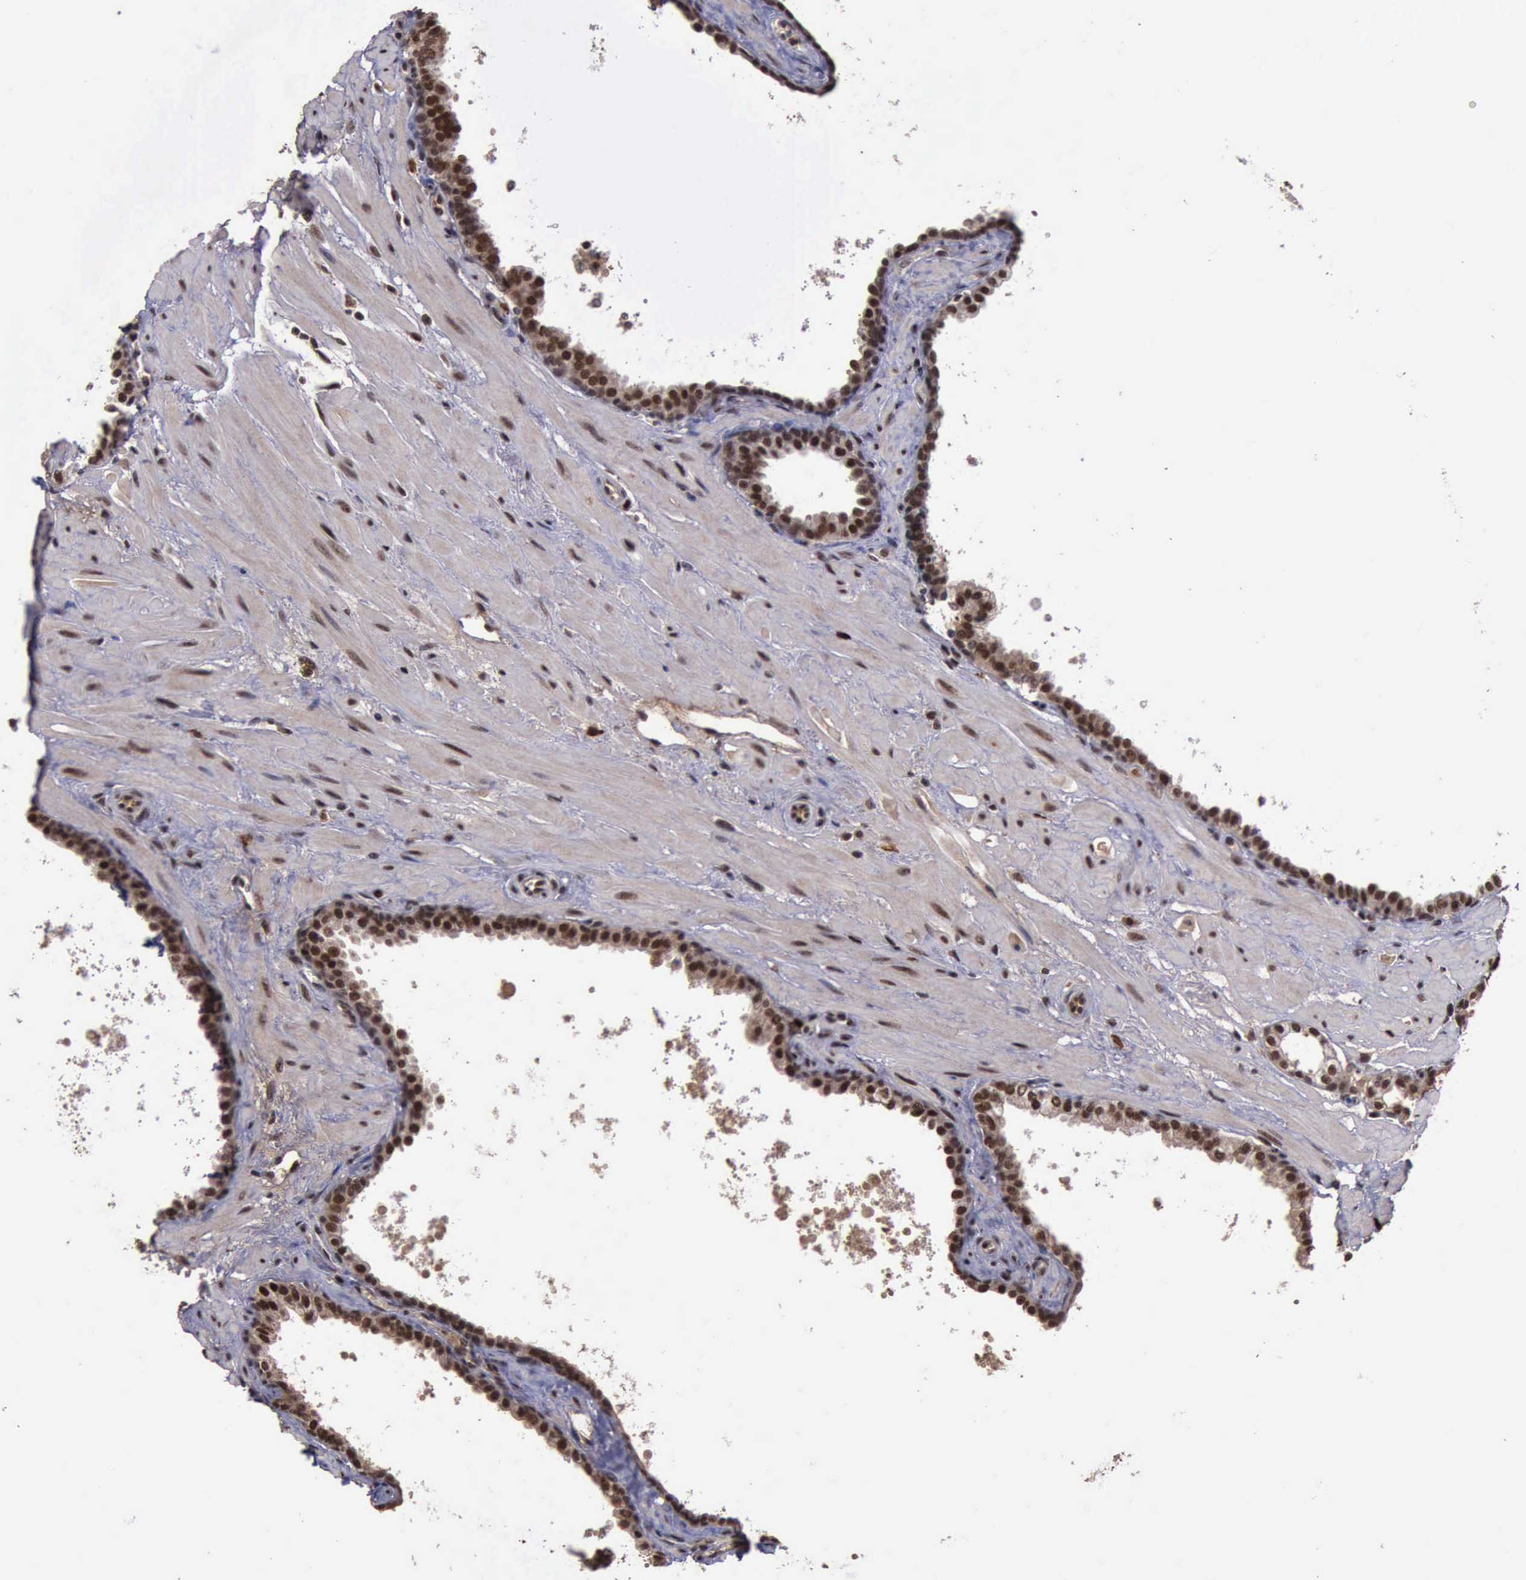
{"staining": {"intensity": "strong", "quantity": ">75%", "location": "cytoplasmic/membranous,nuclear"}, "tissue": "prostate", "cell_type": "Glandular cells", "image_type": "normal", "snomed": [{"axis": "morphology", "description": "Normal tissue, NOS"}, {"axis": "topography", "description": "Prostate"}], "caption": "High-power microscopy captured an immunohistochemistry (IHC) photomicrograph of normal prostate, revealing strong cytoplasmic/membranous,nuclear expression in about >75% of glandular cells.", "gene": "TRMT2A", "patient": {"sex": "male", "age": 60}}